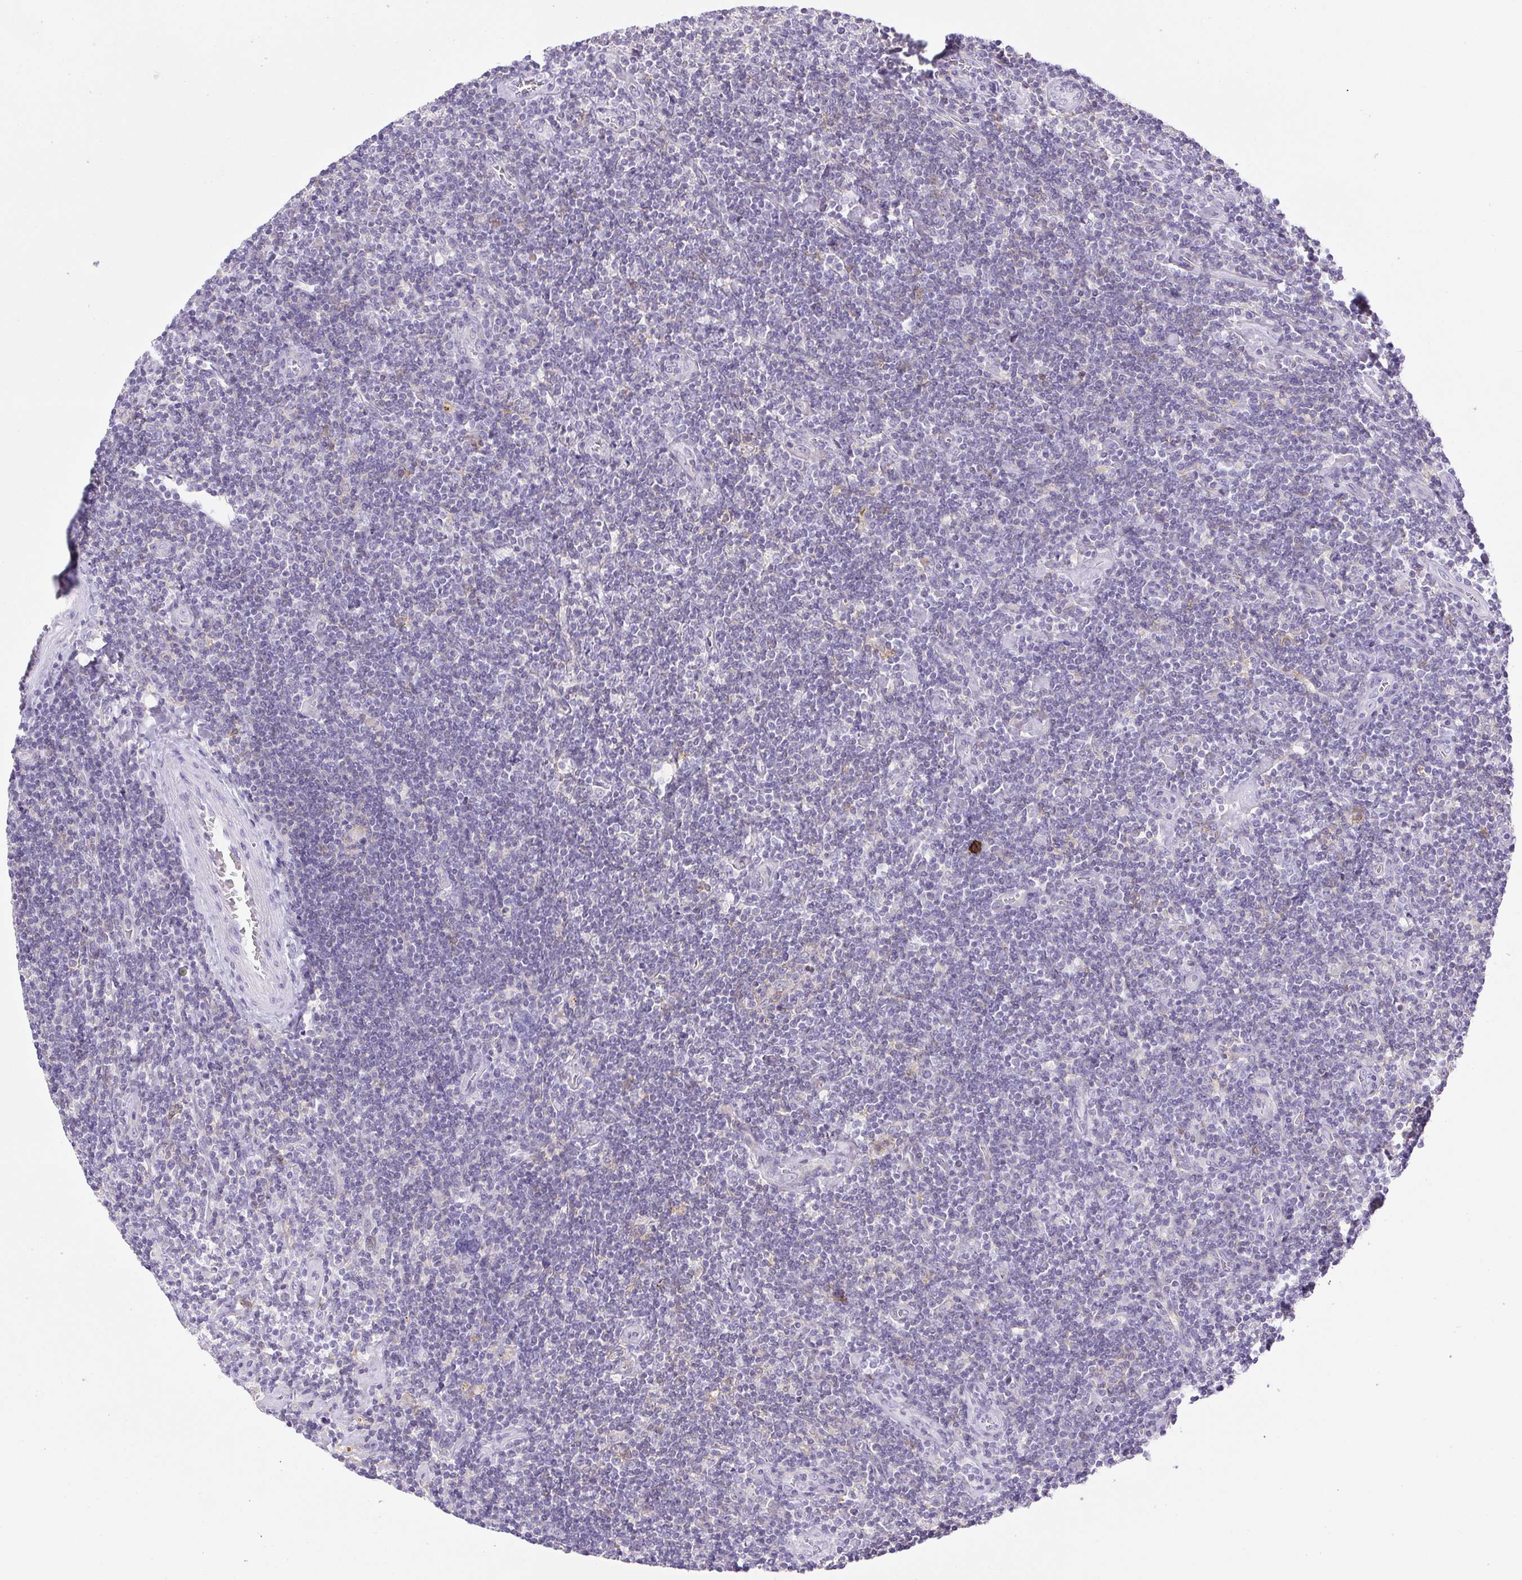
{"staining": {"intensity": "negative", "quantity": "none", "location": "none"}, "tissue": "lymphoma", "cell_type": "Tumor cells", "image_type": "cancer", "snomed": [{"axis": "morphology", "description": "Hodgkin's disease, NOS"}, {"axis": "topography", "description": "Lymph node"}], "caption": "A high-resolution photomicrograph shows immunohistochemistry (IHC) staining of lymphoma, which displays no significant staining in tumor cells.", "gene": "HLA-G", "patient": {"sex": "male", "age": 40}}